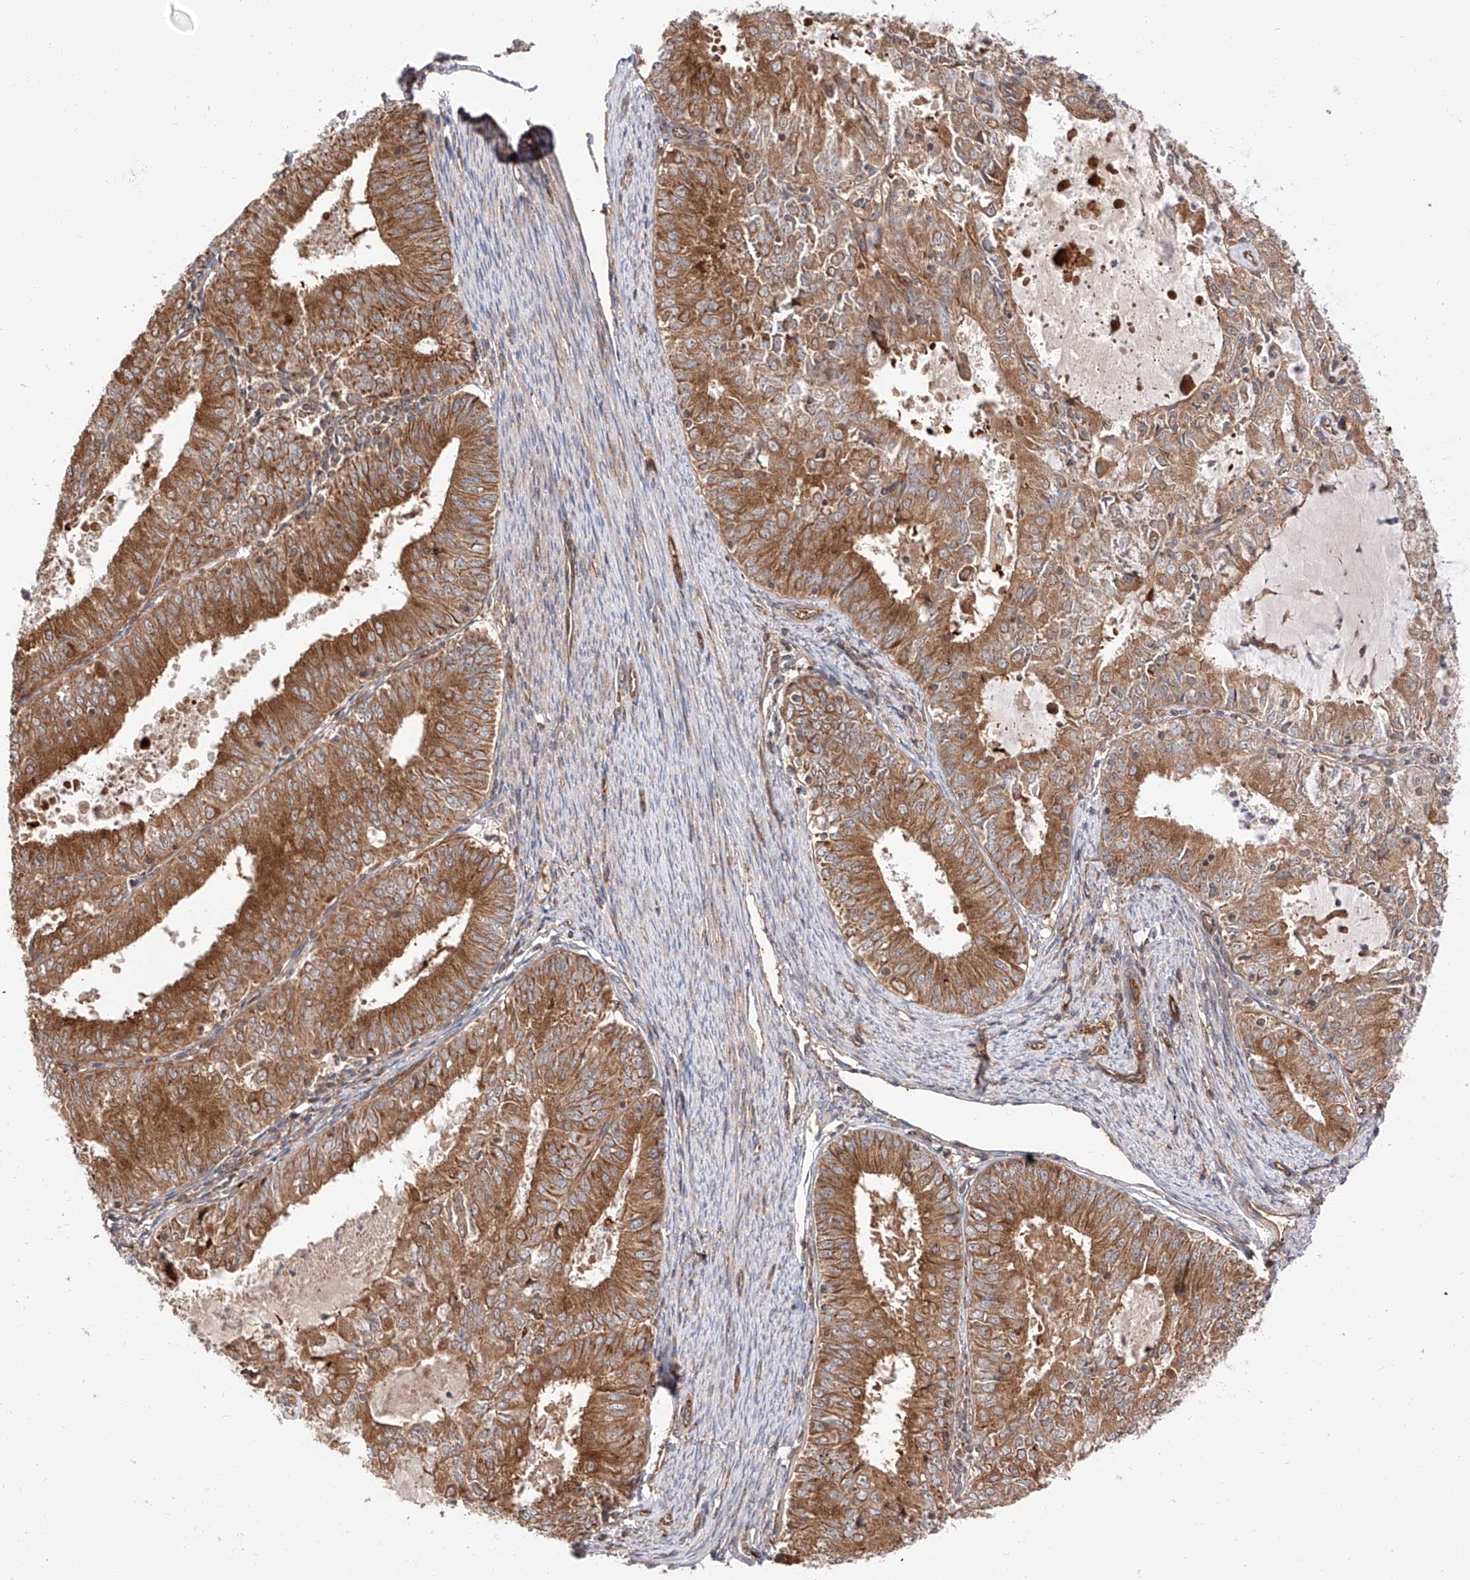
{"staining": {"intensity": "strong", "quantity": ">75%", "location": "cytoplasmic/membranous"}, "tissue": "endometrial cancer", "cell_type": "Tumor cells", "image_type": "cancer", "snomed": [{"axis": "morphology", "description": "Adenocarcinoma, NOS"}, {"axis": "topography", "description": "Endometrium"}], "caption": "The histopathology image displays staining of adenocarcinoma (endometrial), revealing strong cytoplasmic/membranous protein positivity (brown color) within tumor cells.", "gene": "ISCA2", "patient": {"sex": "female", "age": 57}}